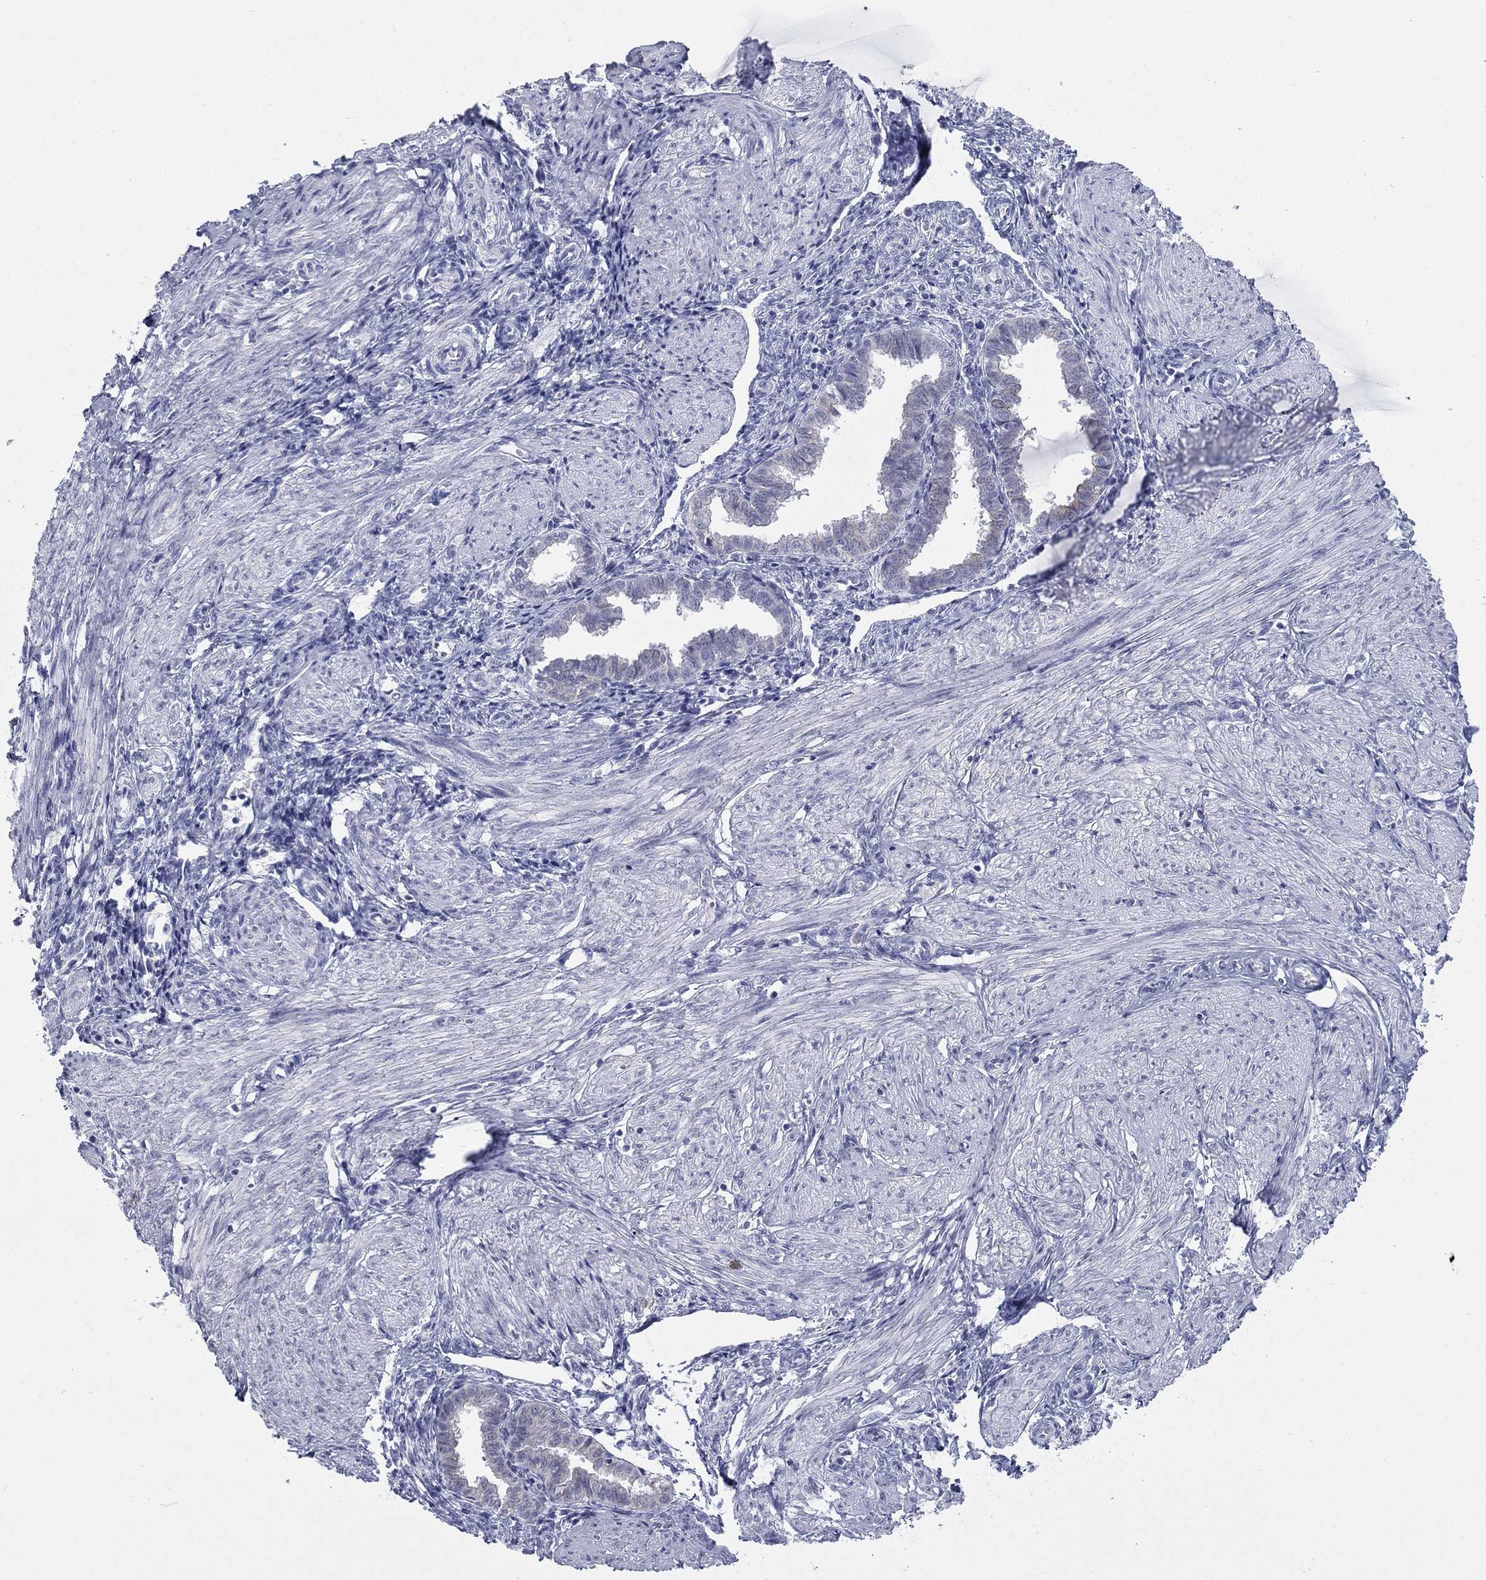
{"staining": {"intensity": "negative", "quantity": "none", "location": "none"}, "tissue": "endometrium", "cell_type": "Cells in endometrial stroma", "image_type": "normal", "snomed": [{"axis": "morphology", "description": "Normal tissue, NOS"}, {"axis": "topography", "description": "Endometrium"}], "caption": "The immunohistochemistry image has no significant expression in cells in endometrial stroma of endometrium.", "gene": "KRT75", "patient": {"sex": "female", "age": 37}}